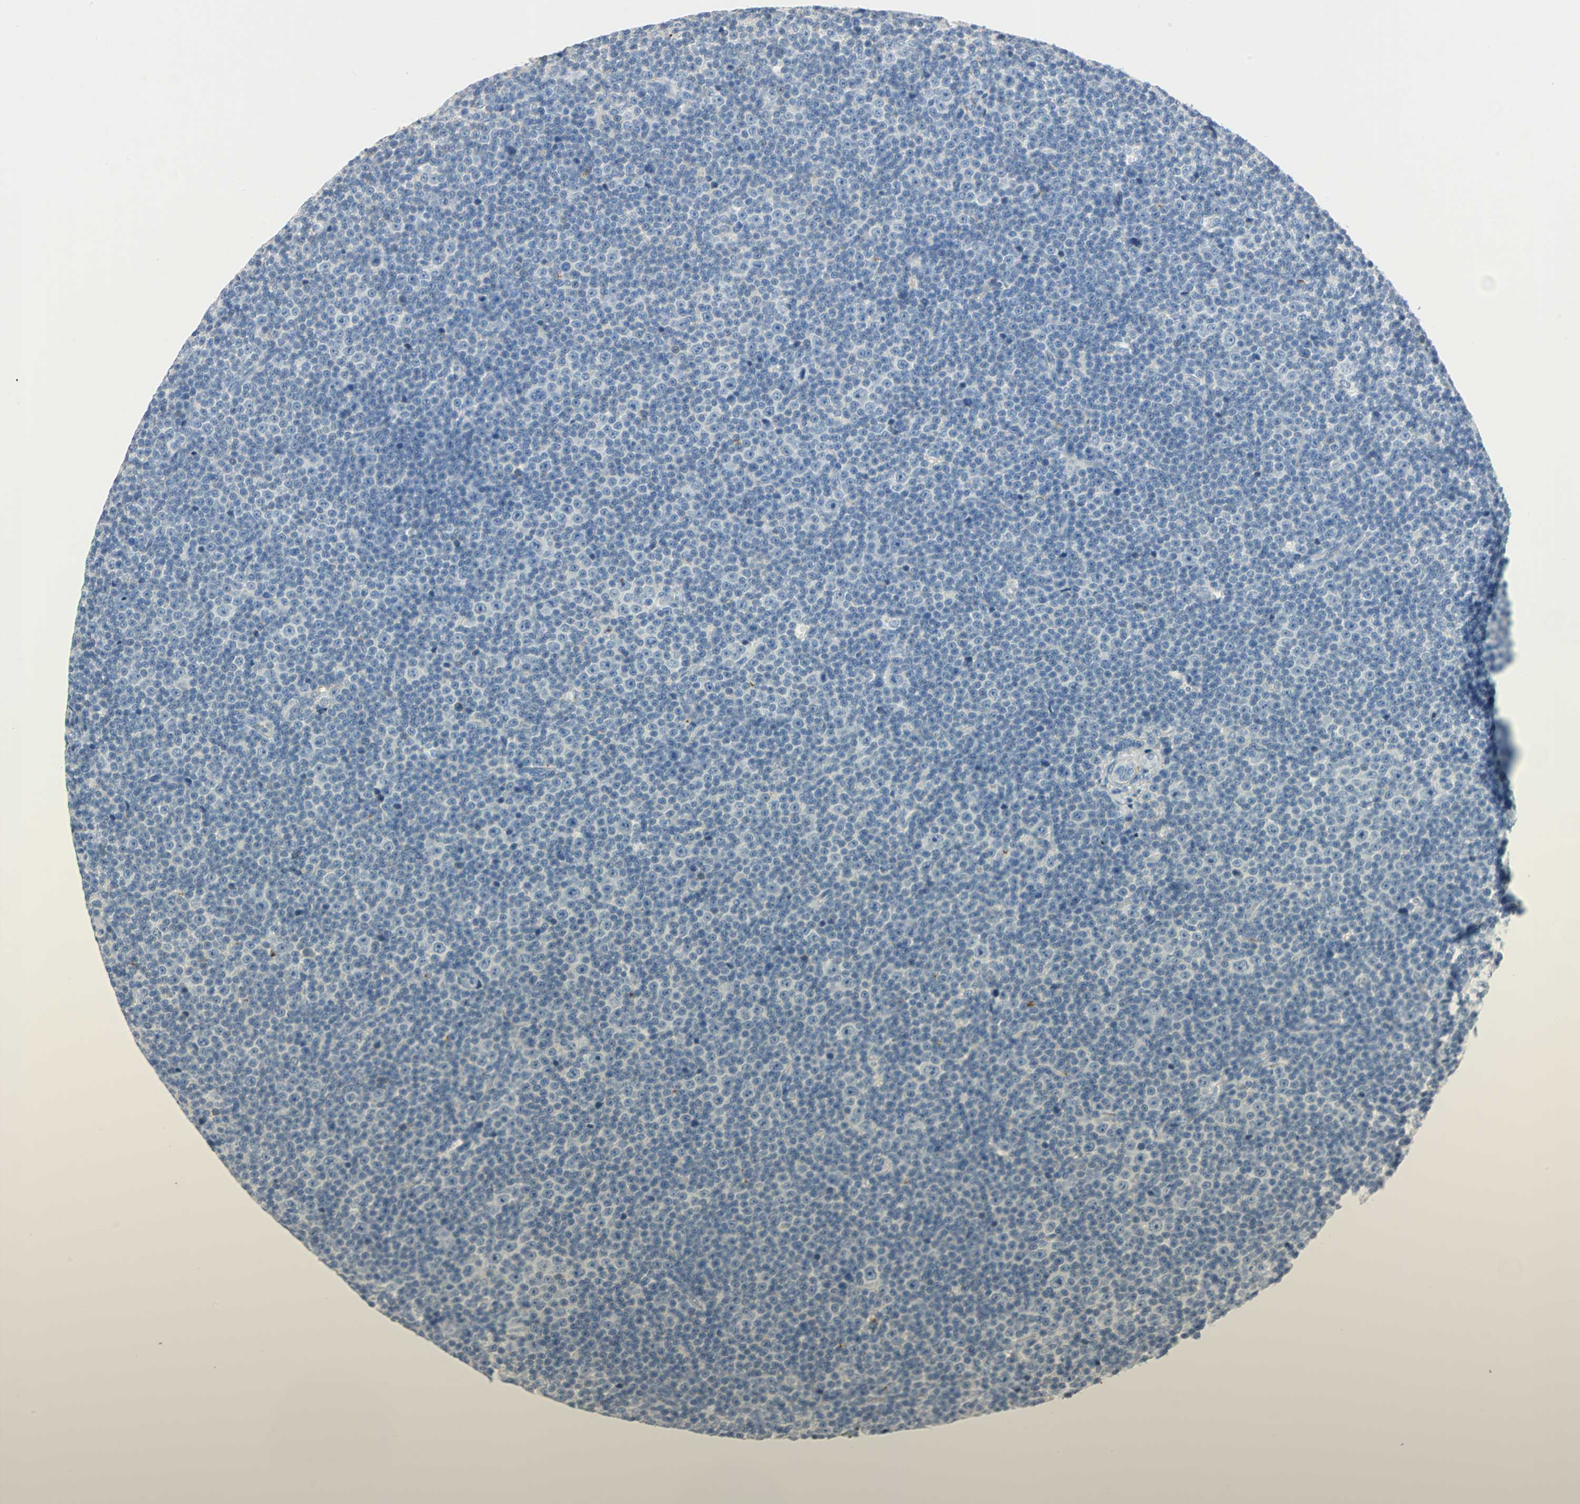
{"staining": {"intensity": "negative", "quantity": "none", "location": "none"}, "tissue": "lymphoma", "cell_type": "Tumor cells", "image_type": "cancer", "snomed": [{"axis": "morphology", "description": "Malignant lymphoma, non-Hodgkin's type, Low grade"}, {"axis": "topography", "description": "Lymph node"}], "caption": "Micrograph shows no protein staining in tumor cells of lymphoma tissue.", "gene": "ANXA4", "patient": {"sex": "female", "age": 67}}